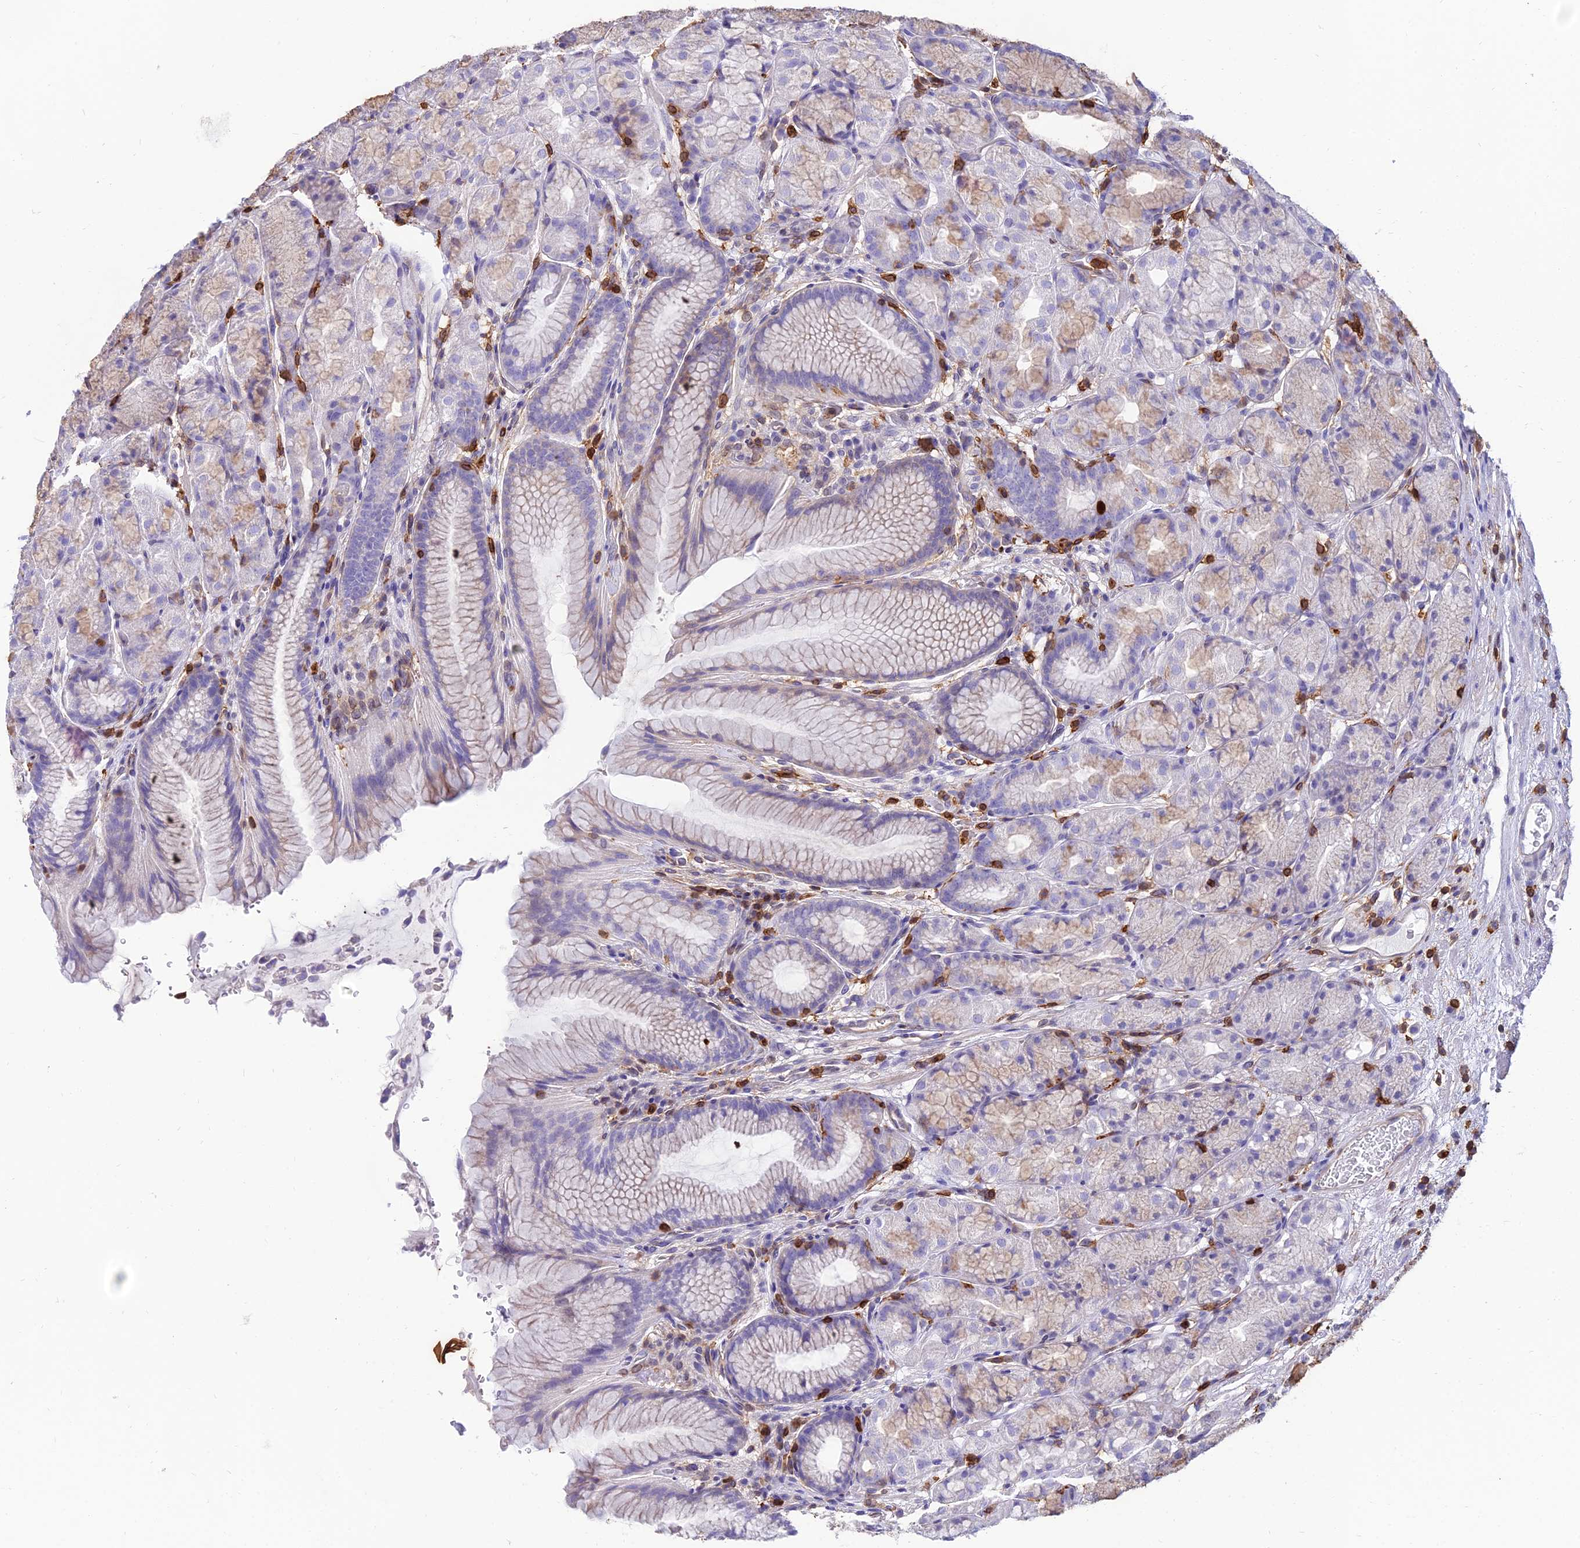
{"staining": {"intensity": "negative", "quantity": "none", "location": "none"}, "tissue": "stomach", "cell_type": "Glandular cells", "image_type": "normal", "snomed": [{"axis": "morphology", "description": "Normal tissue, NOS"}, {"axis": "topography", "description": "Stomach"}], "caption": "This is an immunohistochemistry (IHC) micrograph of normal stomach. There is no staining in glandular cells.", "gene": "SREK1IP1", "patient": {"sex": "male", "age": 63}}